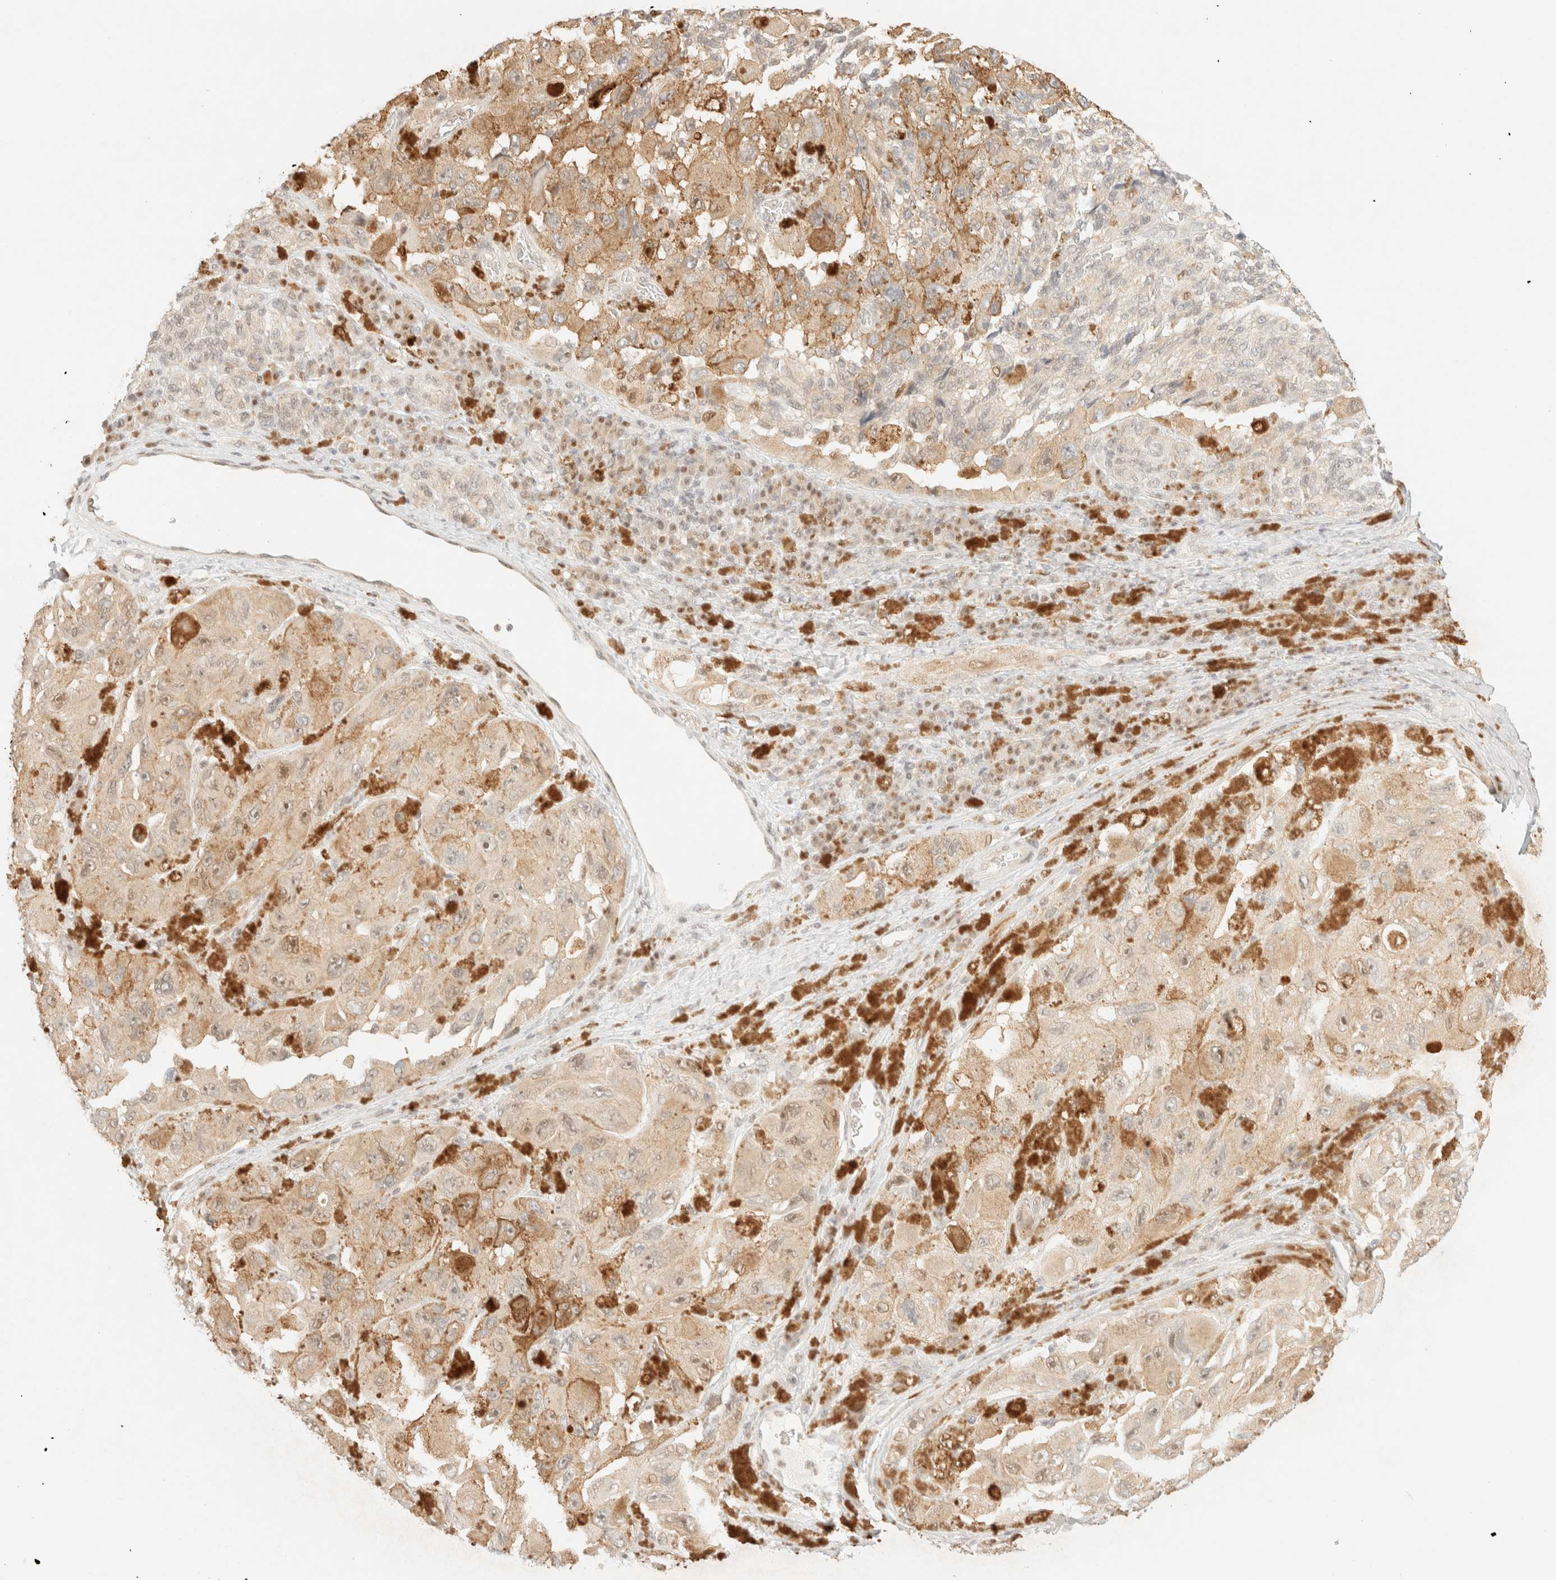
{"staining": {"intensity": "weak", "quantity": ">75%", "location": "cytoplasmic/membranous,nuclear"}, "tissue": "melanoma", "cell_type": "Tumor cells", "image_type": "cancer", "snomed": [{"axis": "morphology", "description": "Malignant melanoma, NOS"}, {"axis": "topography", "description": "Skin"}], "caption": "Human melanoma stained with a protein marker reveals weak staining in tumor cells.", "gene": "TSR1", "patient": {"sex": "female", "age": 73}}